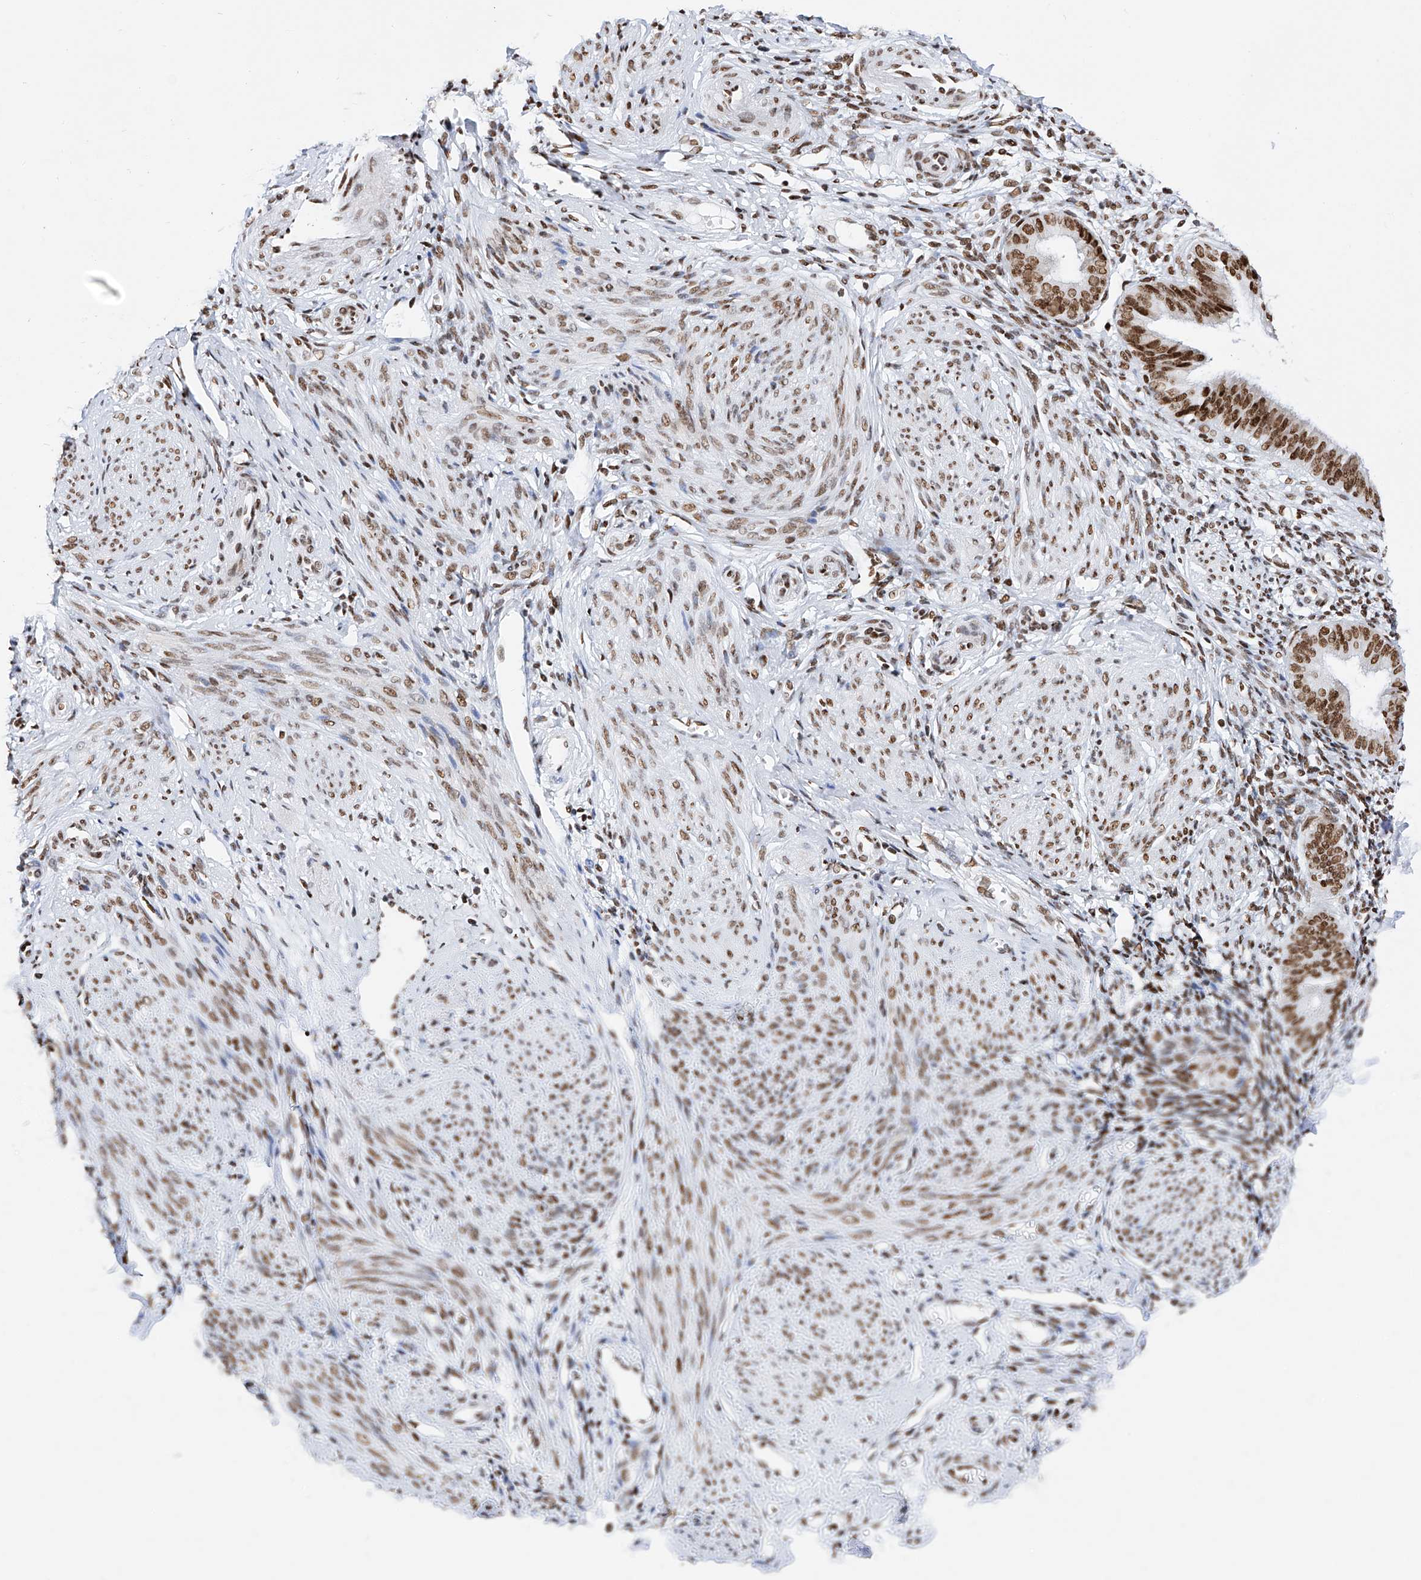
{"staining": {"intensity": "negative", "quantity": "none", "location": "none"}, "tissue": "endometrium", "cell_type": "Cells in endometrial stroma", "image_type": "normal", "snomed": [{"axis": "morphology", "description": "Normal tissue, NOS"}, {"axis": "topography", "description": "Uterus"}, {"axis": "topography", "description": "Endometrium"}], "caption": "Human endometrium stained for a protein using IHC shows no expression in cells in endometrial stroma.", "gene": "SRSF6", "patient": {"sex": "female", "age": 48}}